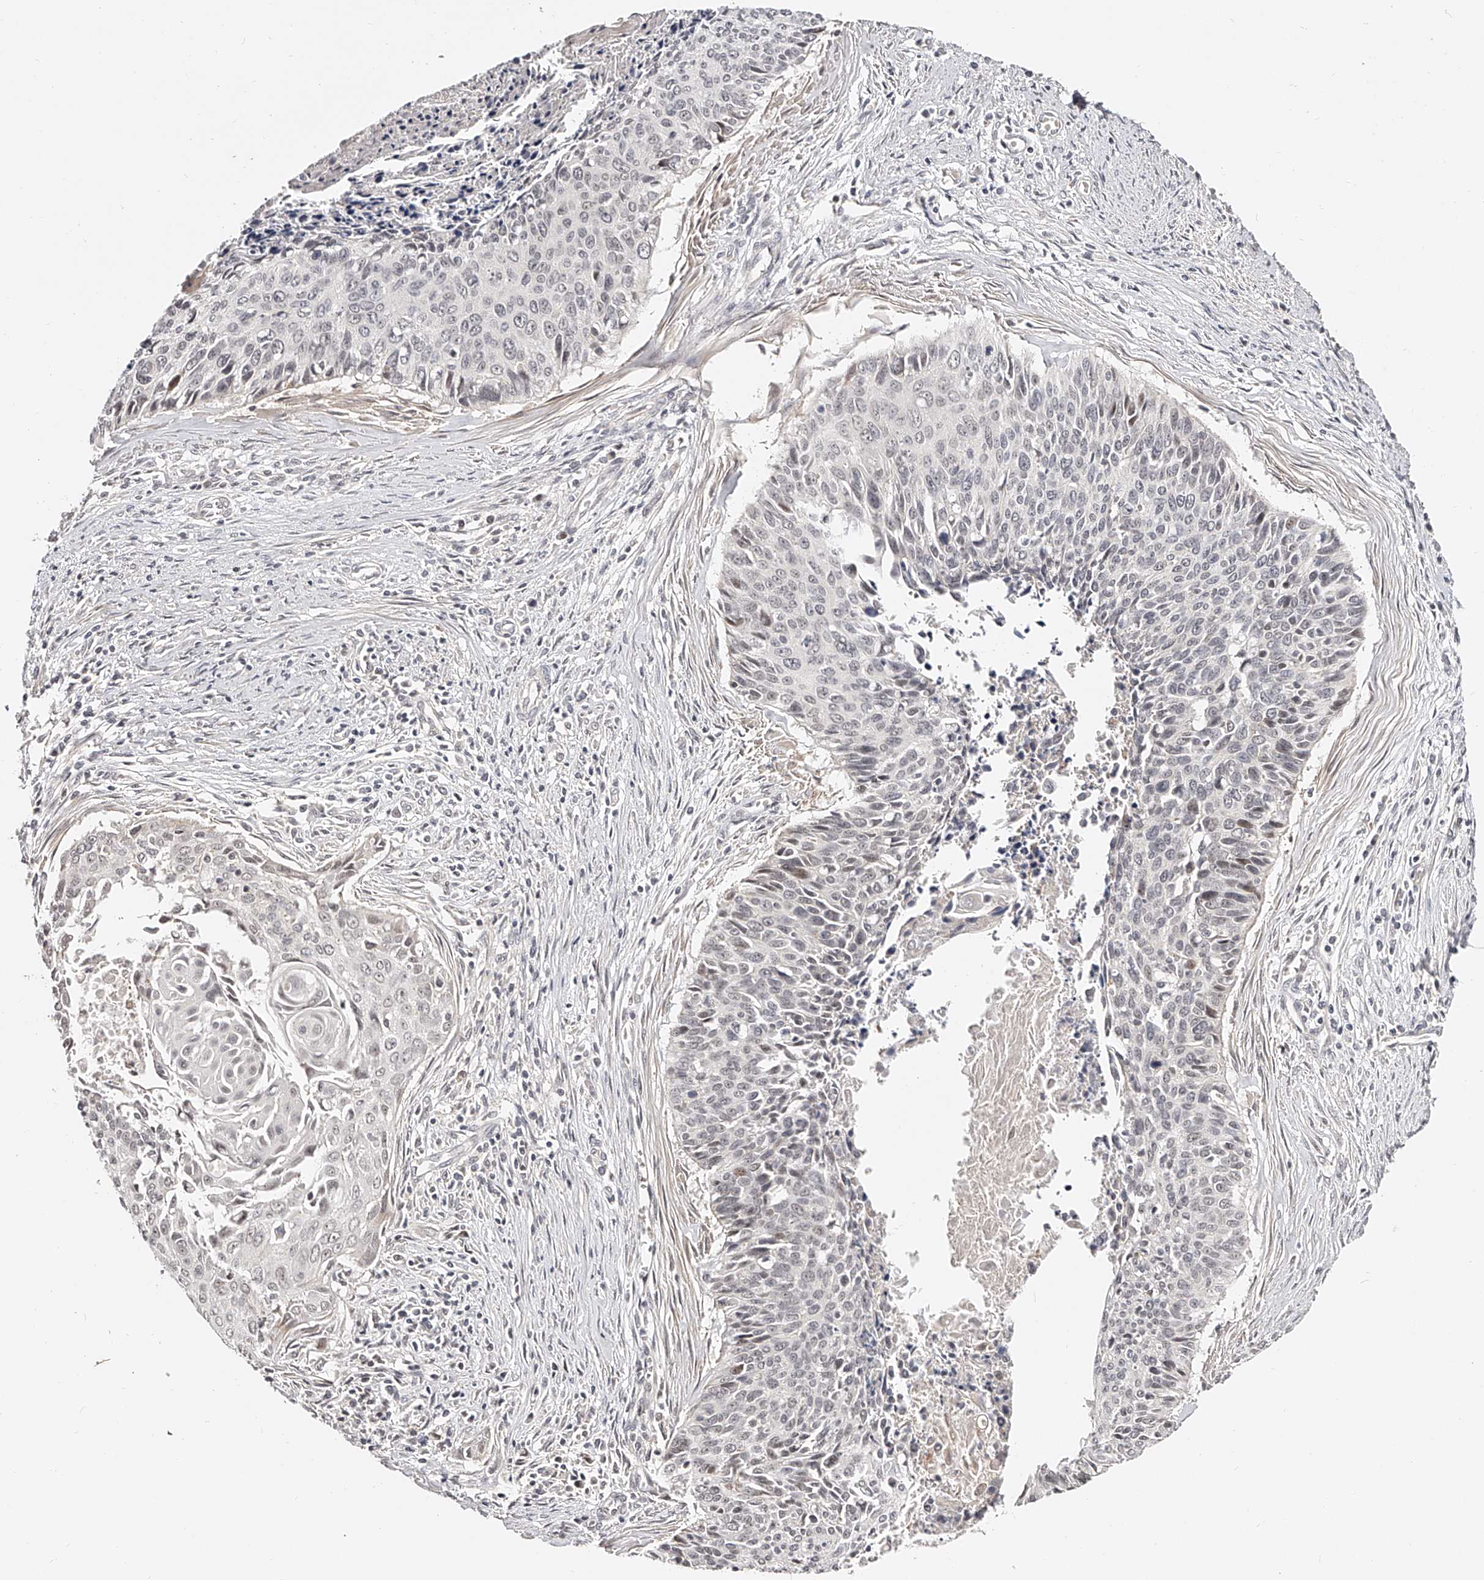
{"staining": {"intensity": "negative", "quantity": "none", "location": "none"}, "tissue": "cervical cancer", "cell_type": "Tumor cells", "image_type": "cancer", "snomed": [{"axis": "morphology", "description": "Squamous cell carcinoma, NOS"}, {"axis": "topography", "description": "Cervix"}], "caption": "The immunohistochemistry (IHC) histopathology image has no significant staining in tumor cells of cervical cancer (squamous cell carcinoma) tissue.", "gene": "ZNF789", "patient": {"sex": "female", "age": 55}}